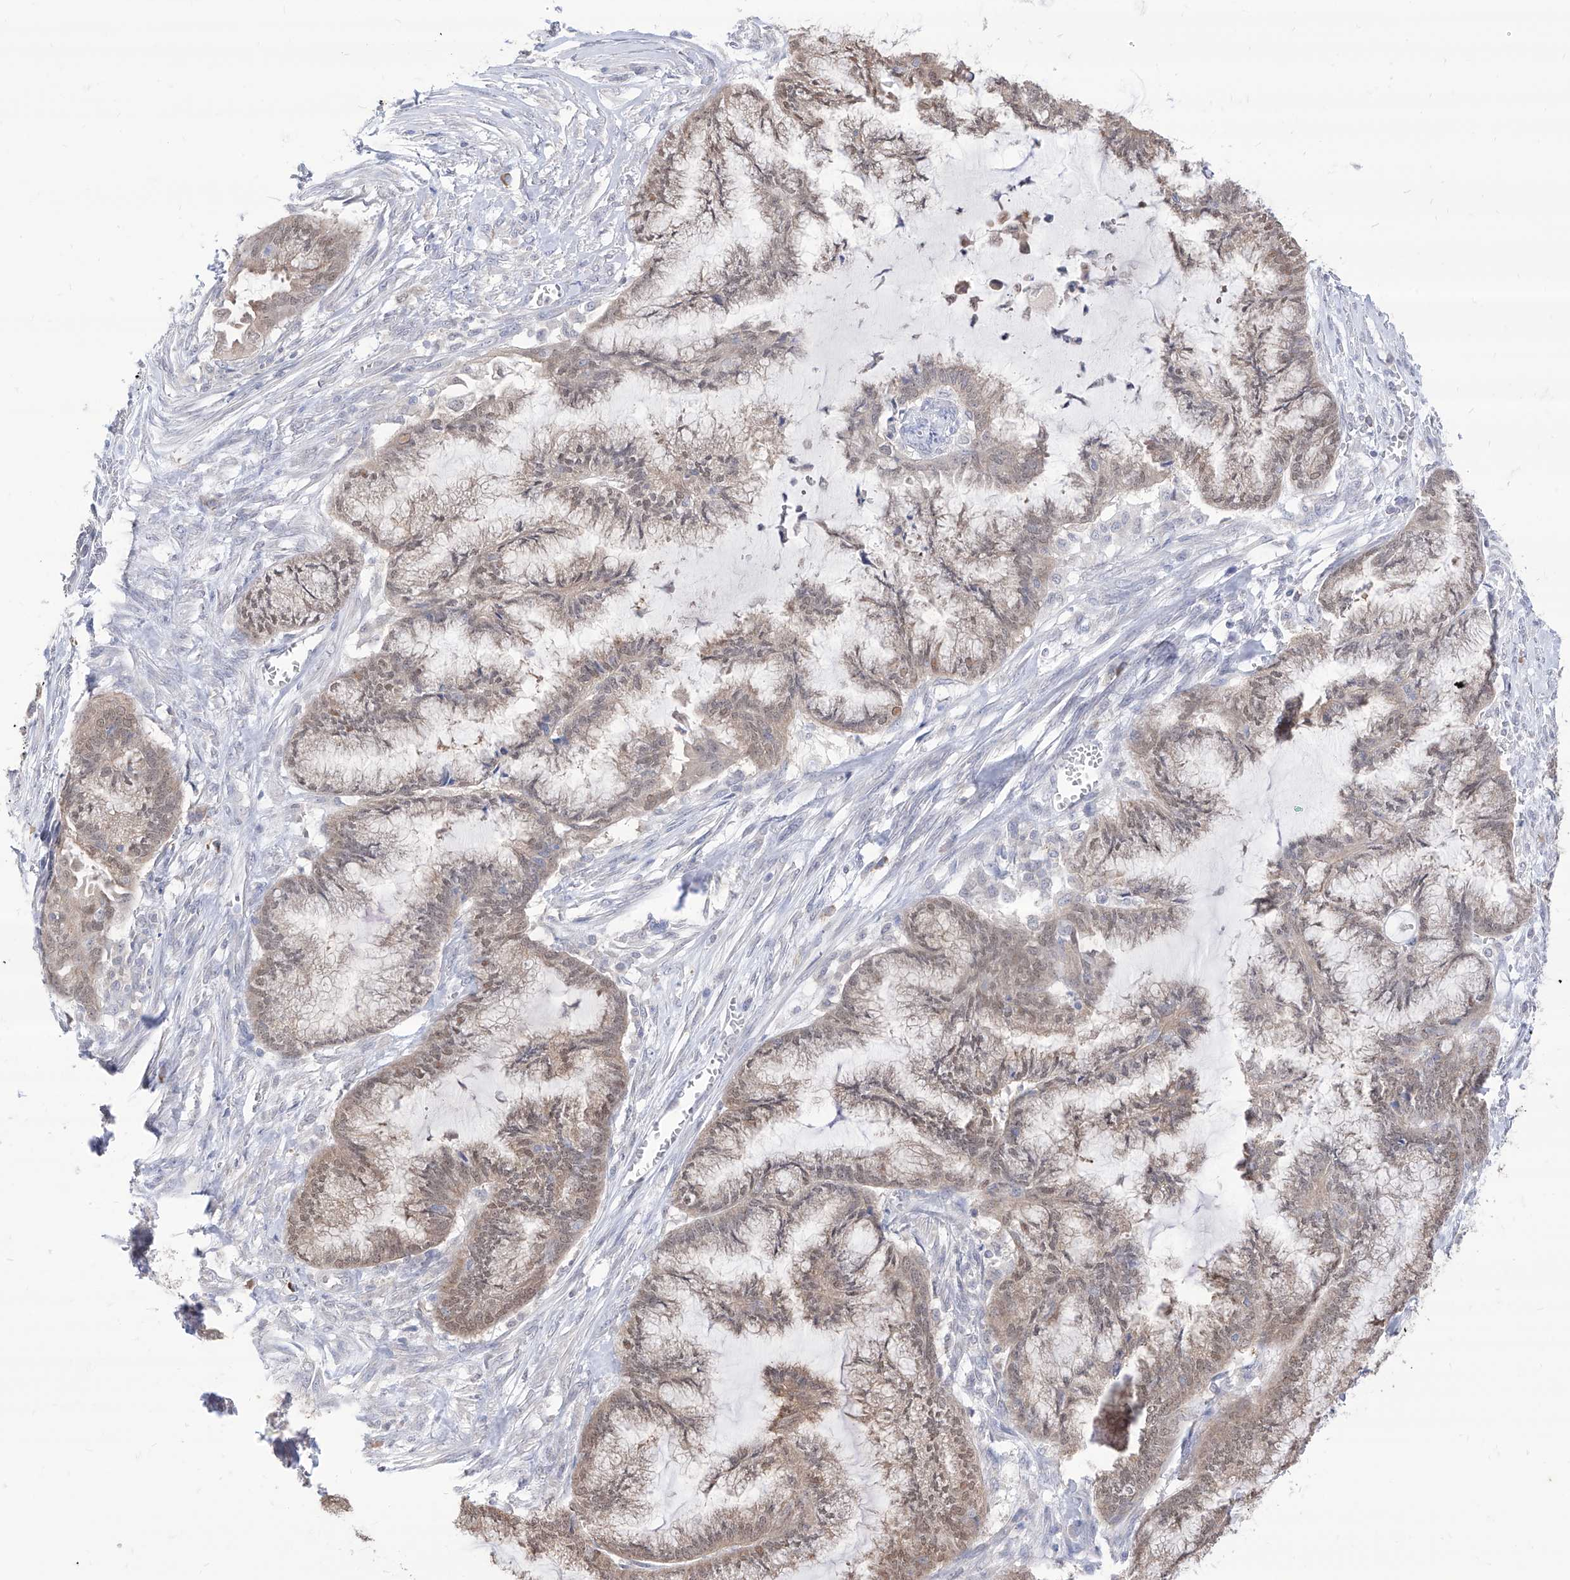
{"staining": {"intensity": "weak", "quantity": ">75%", "location": "cytoplasmic/membranous,nuclear"}, "tissue": "endometrial cancer", "cell_type": "Tumor cells", "image_type": "cancer", "snomed": [{"axis": "morphology", "description": "Adenocarcinoma, NOS"}, {"axis": "topography", "description": "Endometrium"}], "caption": "The image shows staining of endometrial cancer, revealing weak cytoplasmic/membranous and nuclear protein expression (brown color) within tumor cells.", "gene": "BROX", "patient": {"sex": "female", "age": 86}}